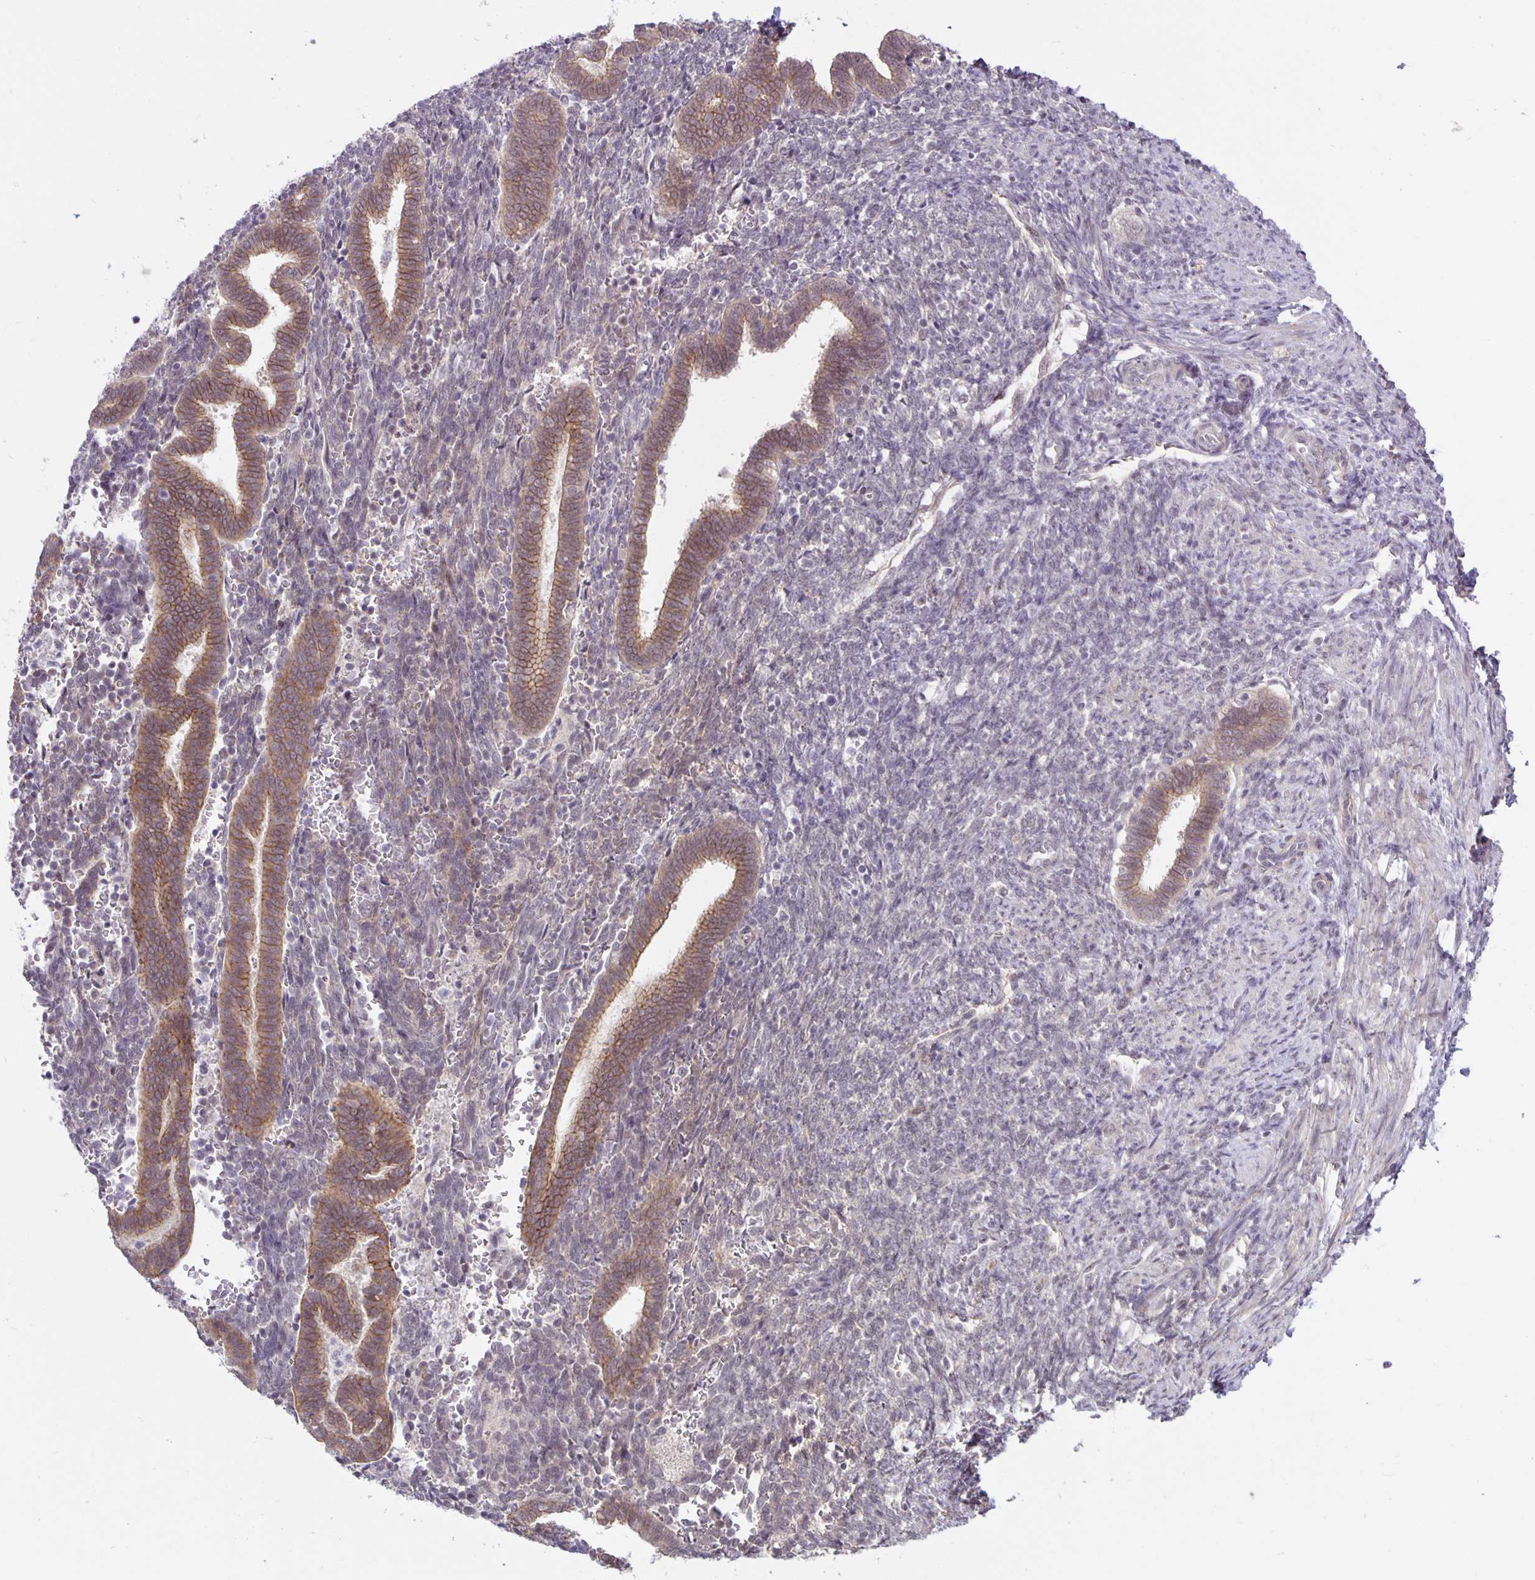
{"staining": {"intensity": "negative", "quantity": "none", "location": "none"}, "tissue": "endometrium", "cell_type": "Cells in endometrial stroma", "image_type": "normal", "snomed": [{"axis": "morphology", "description": "Normal tissue, NOS"}, {"axis": "topography", "description": "Endometrium"}], "caption": "IHC micrograph of benign human endometrium stained for a protein (brown), which reveals no positivity in cells in endometrial stroma.", "gene": "ARVCF", "patient": {"sex": "female", "age": 34}}